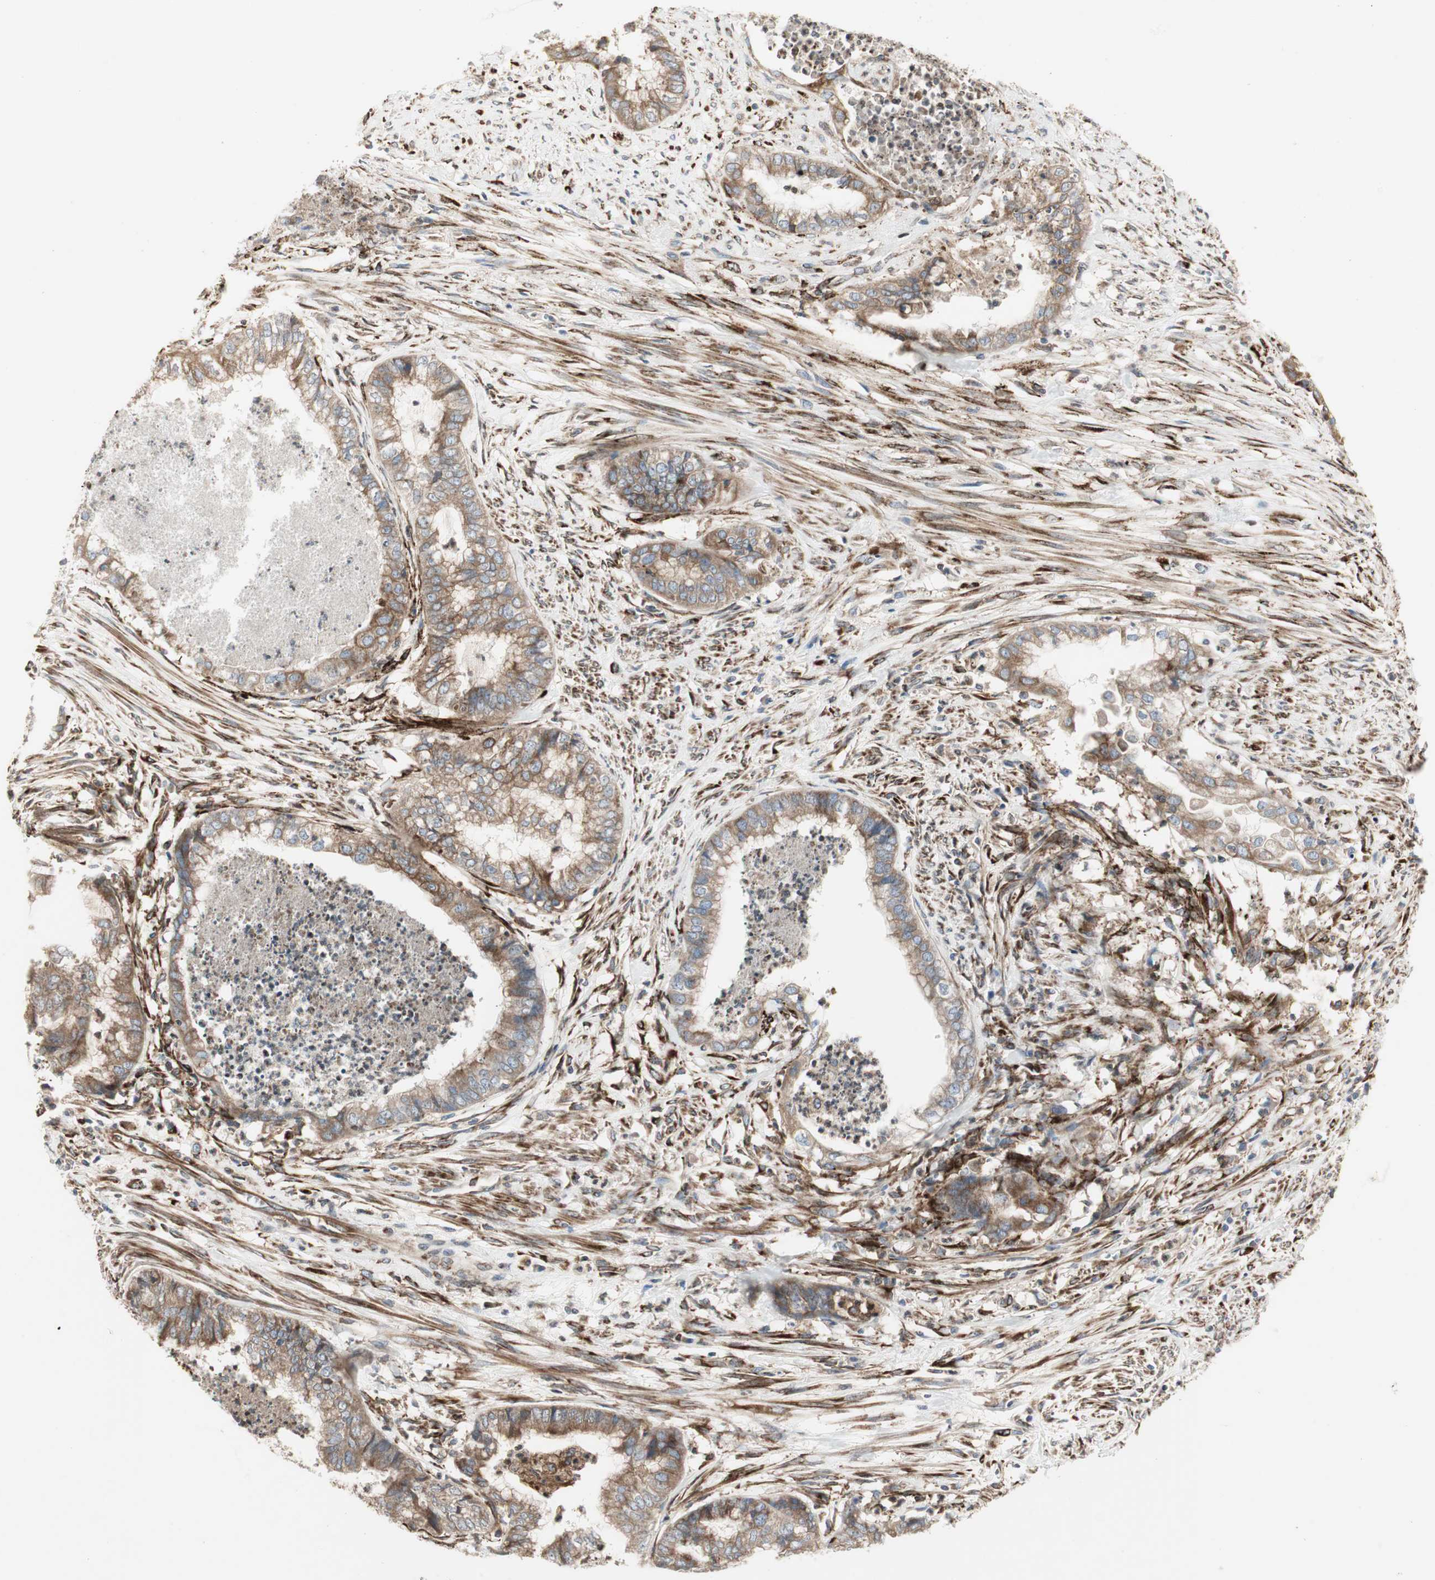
{"staining": {"intensity": "moderate", "quantity": ">75%", "location": "cytoplasmic/membranous"}, "tissue": "endometrial cancer", "cell_type": "Tumor cells", "image_type": "cancer", "snomed": [{"axis": "morphology", "description": "Necrosis, NOS"}, {"axis": "morphology", "description": "Adenocarcinoma, NOS"}, {"axis": "topography", "description": "Endometrium"}], "caption": "Immunohistochemical staining of human endometrial cancer (adenocarcinoma) shows moderate cytoplasmic/membranous protein positivity in approximately >75% of tumor cells.", "gene": "H6PD", "patient": {"sex": "female", "age": 79}}